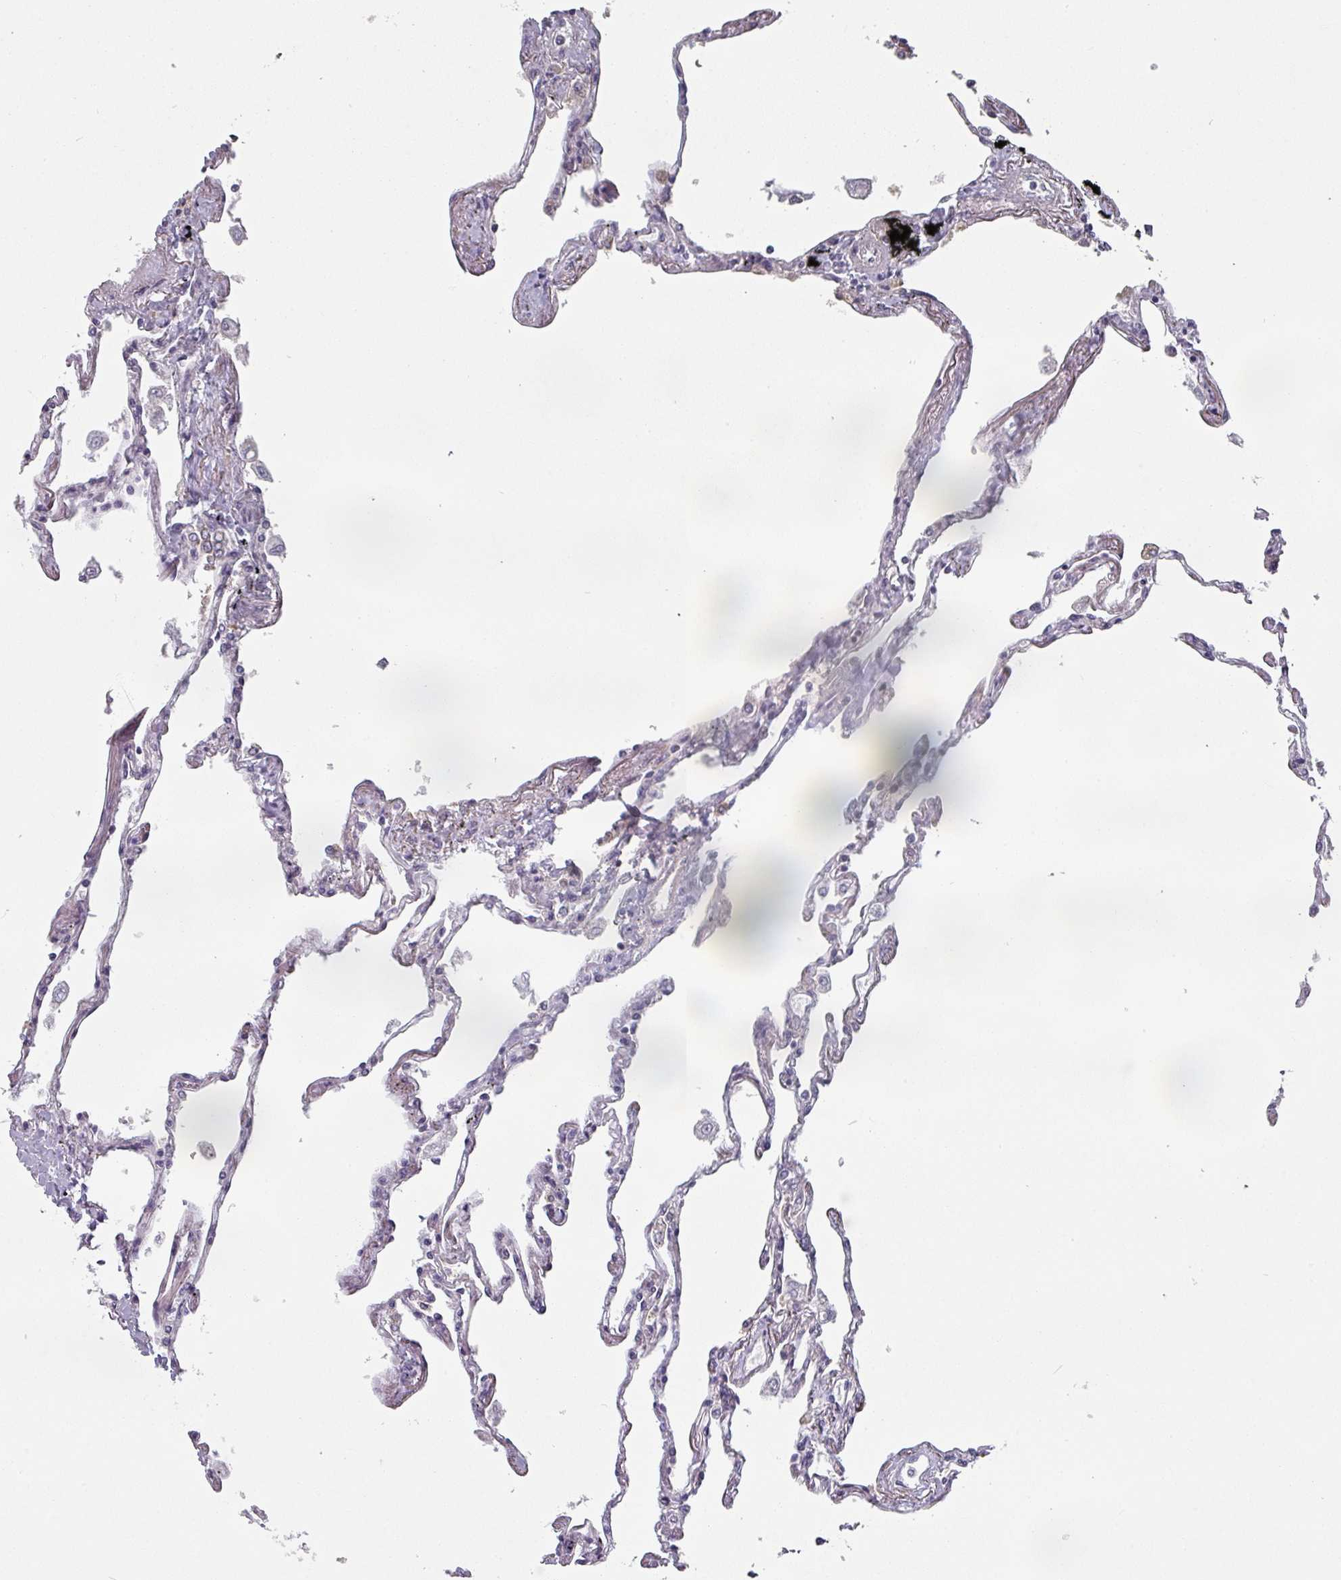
{"staining": {"intensity": "strong", "quantity": "<25%", "location": "cytoplasmic/membranous"}, "tissue": "lung", "cell_type": "Alveolar cells", "image_type": "normal", "snomed": [{"axis": "morphology", "description": "Normal tissue, NOS"}, {"axis": "topography", "description": "Lung"}], "caption": "A brown stain highlights strong cytoplasmic/membranous positivity of a protein in alveolar cells of normal human lung. The protein of interest is shown in brown color, while the nuclei are stained blue.", "gene": "TAPT1", "patient": {"sex": "female", "age": 67}}